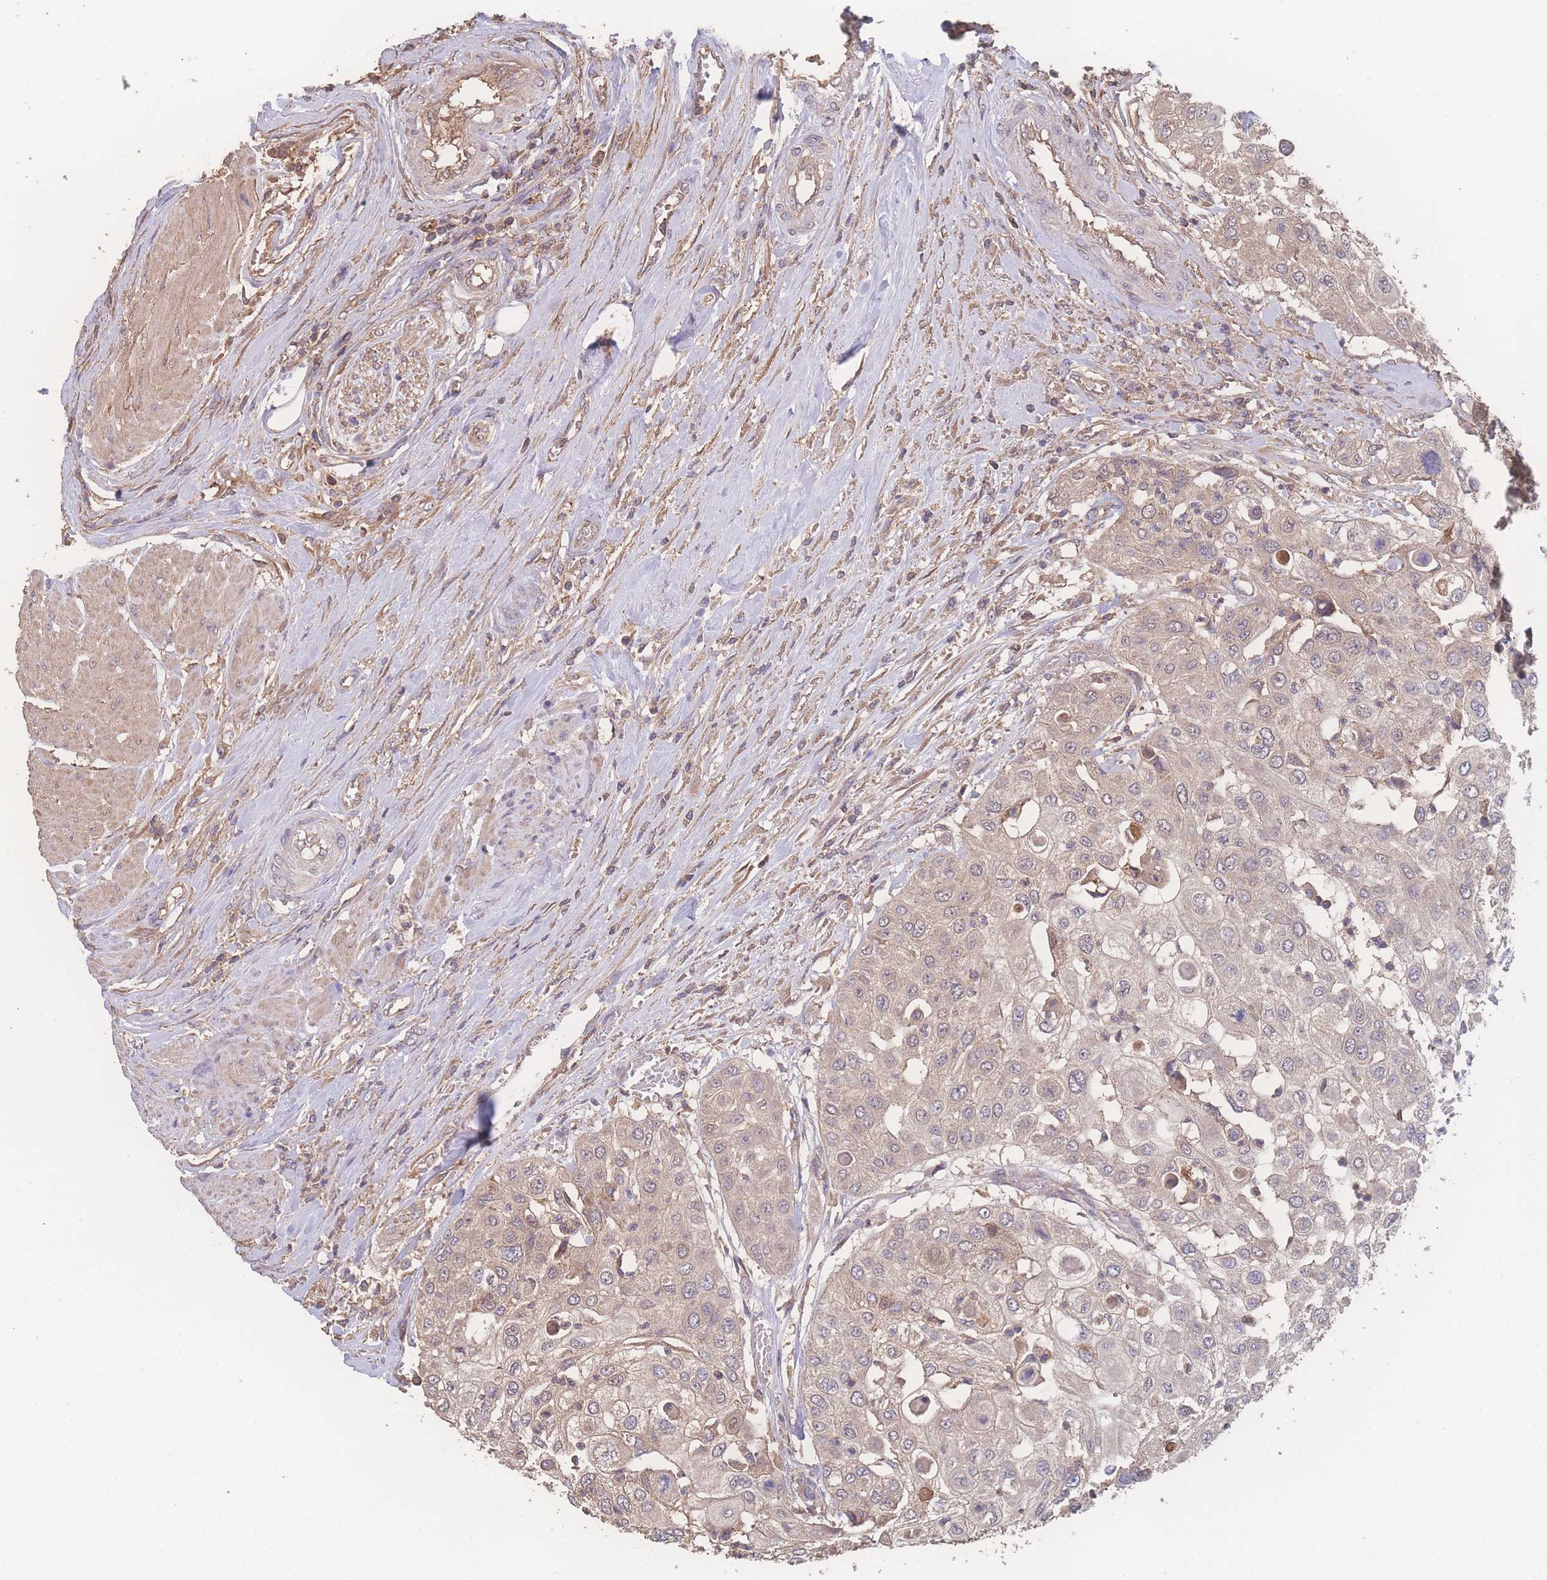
{"staining": {"intensity": "weak", "quantity": "<25%", "location": "cytoplasmic/membranous"}, "tissue": "urothelial cancer", "cell_type": "Tumor cells", "image_type": "cancer", "snomed": [{"axis": "morphology", "description": "Urothelial carcinoma, High grade"}, {"axis": "topography", "description": "Urinary bladder"}], "caption": "Photomicrograph shows no protein expression in tumor cells of urothelial cancer tissue. The staining is performed using DAB brown chromogen with nuclei counter-stained in using hematoxylin.", "gene": "ATXN10", "patient": {"sex": "female", "age": 79}}